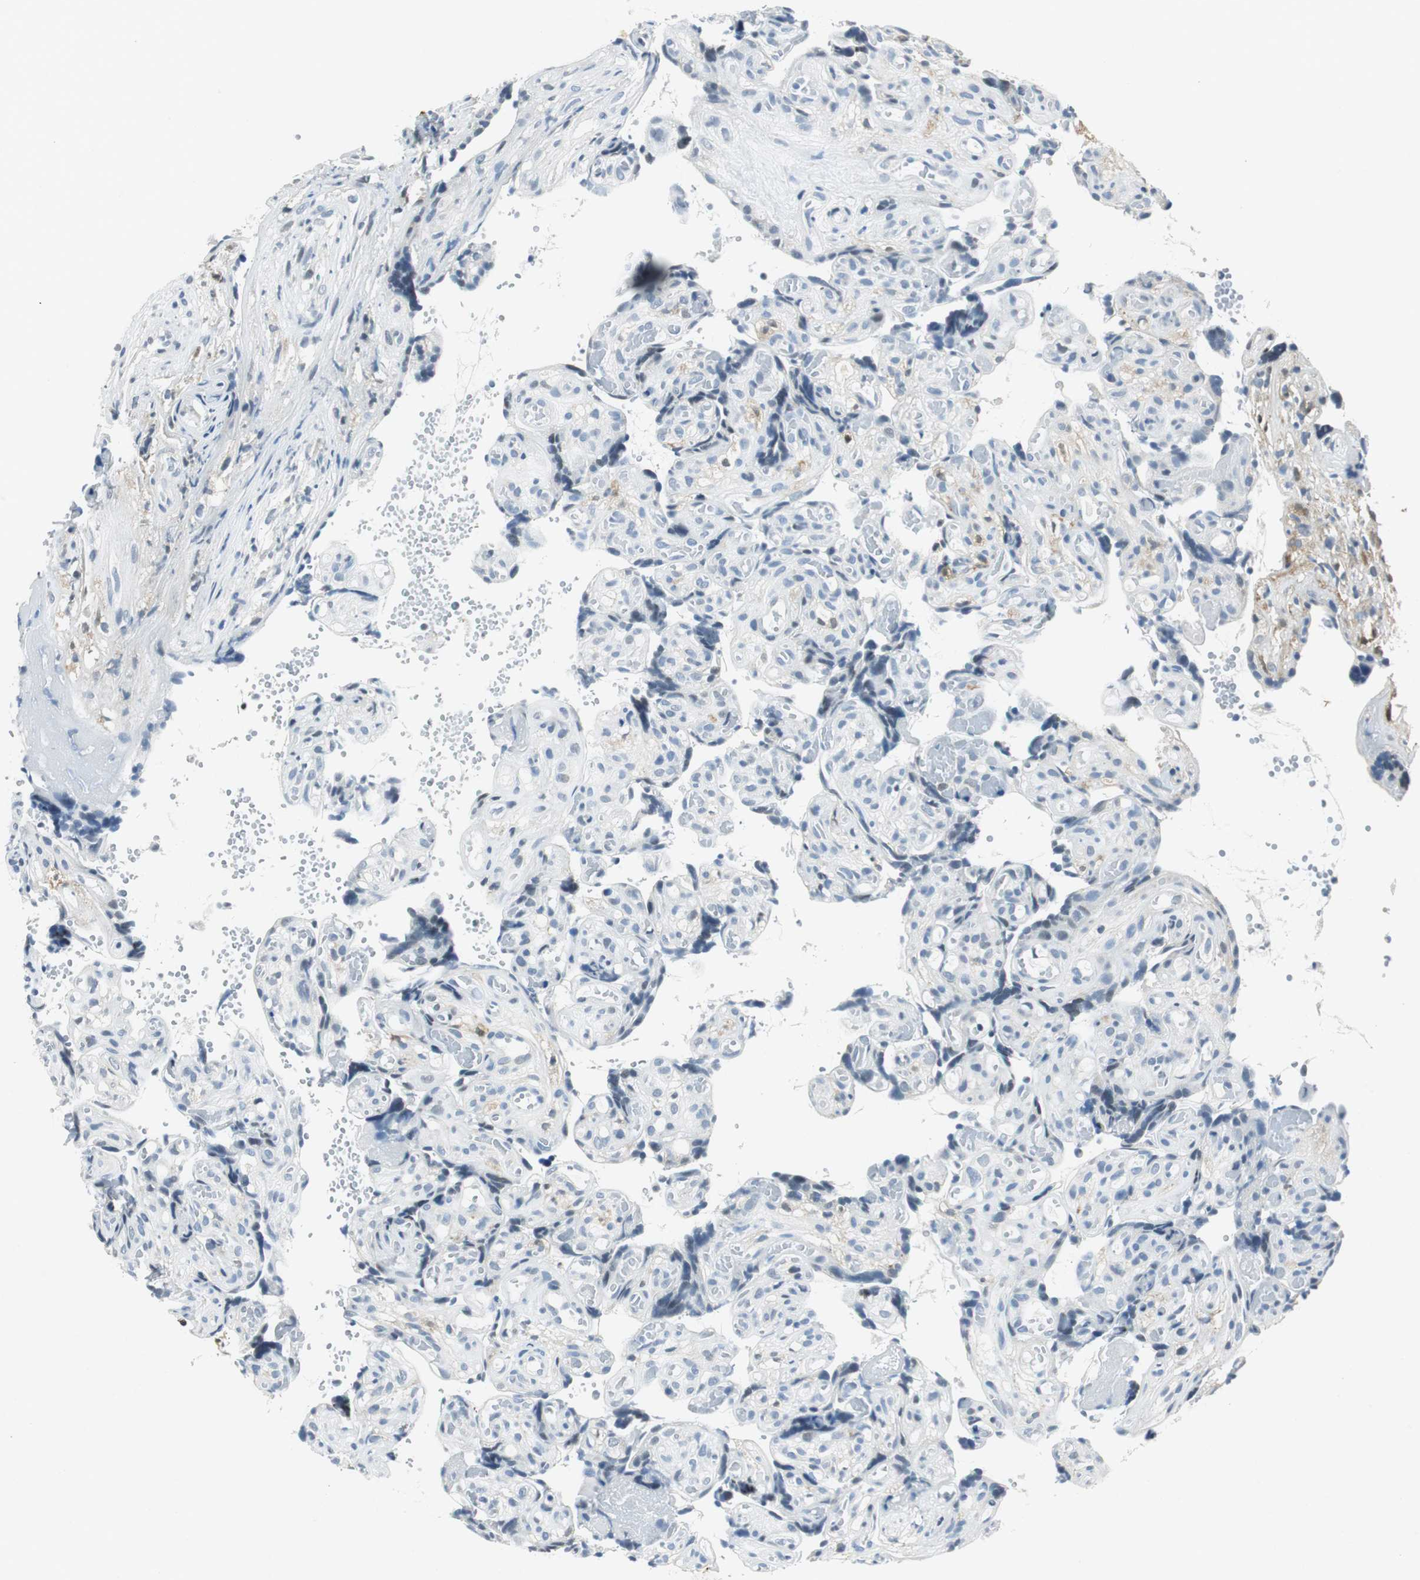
{"staining": {"intensity": "negative", "quantity": "none", "location": "none"}, "tissue": "placenta", "cell_type": "Decidual cells", "image_type": "normal", "snomed": [{"axis": "morphology", "description": "Normal tissue, NOS"}, {"axis": "topography", "description": "Placenta"}], "caption": "A photomicrograph of placenta stained for a protein demonstrates no brown staining in decidual cells.", "gene": "ME1", "patient": {"sex": "female", "age": 30}}